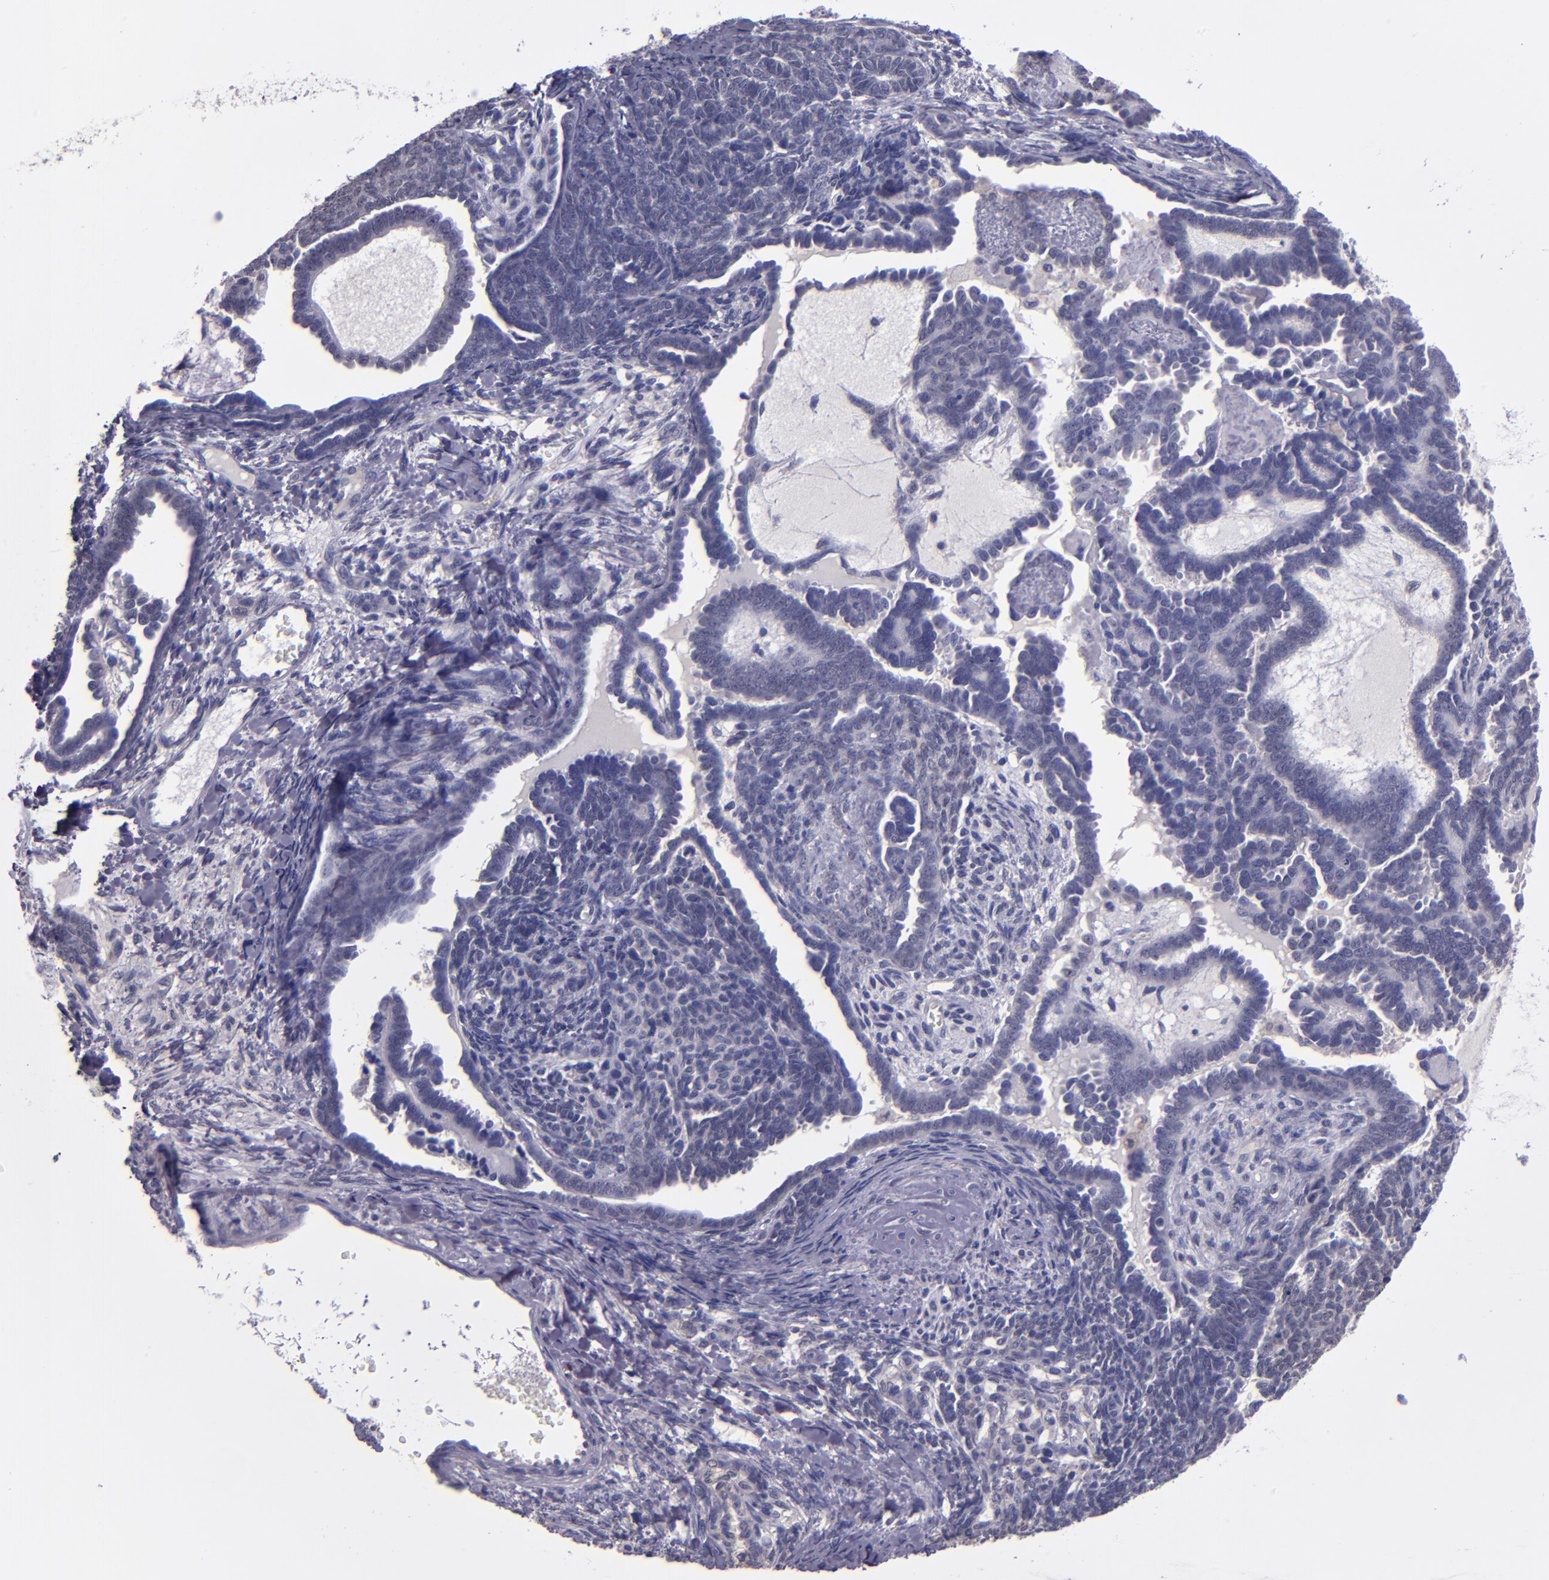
{"staining": {"intensity": "negative", "quantity": "none", "location": "none"}, "tissue": "endometrial cancer", "cell_type": "Tumor cells", "image_type": "cancer", "snomed": [{"axis": "morphology", "description": "Neoplasm, malignant, NOS"}, {"axis": "topography", "description": "Endometrium"}], "caption": "Immunohistochemistry (IHC) micrograph of endometrial cancer (neoplasm (malignant)) stained for a protein (brown), which demonstrates no positivity in tumor cells.", "gene": "CEBPE", "patient": {"sex": "female", "age": 74}}